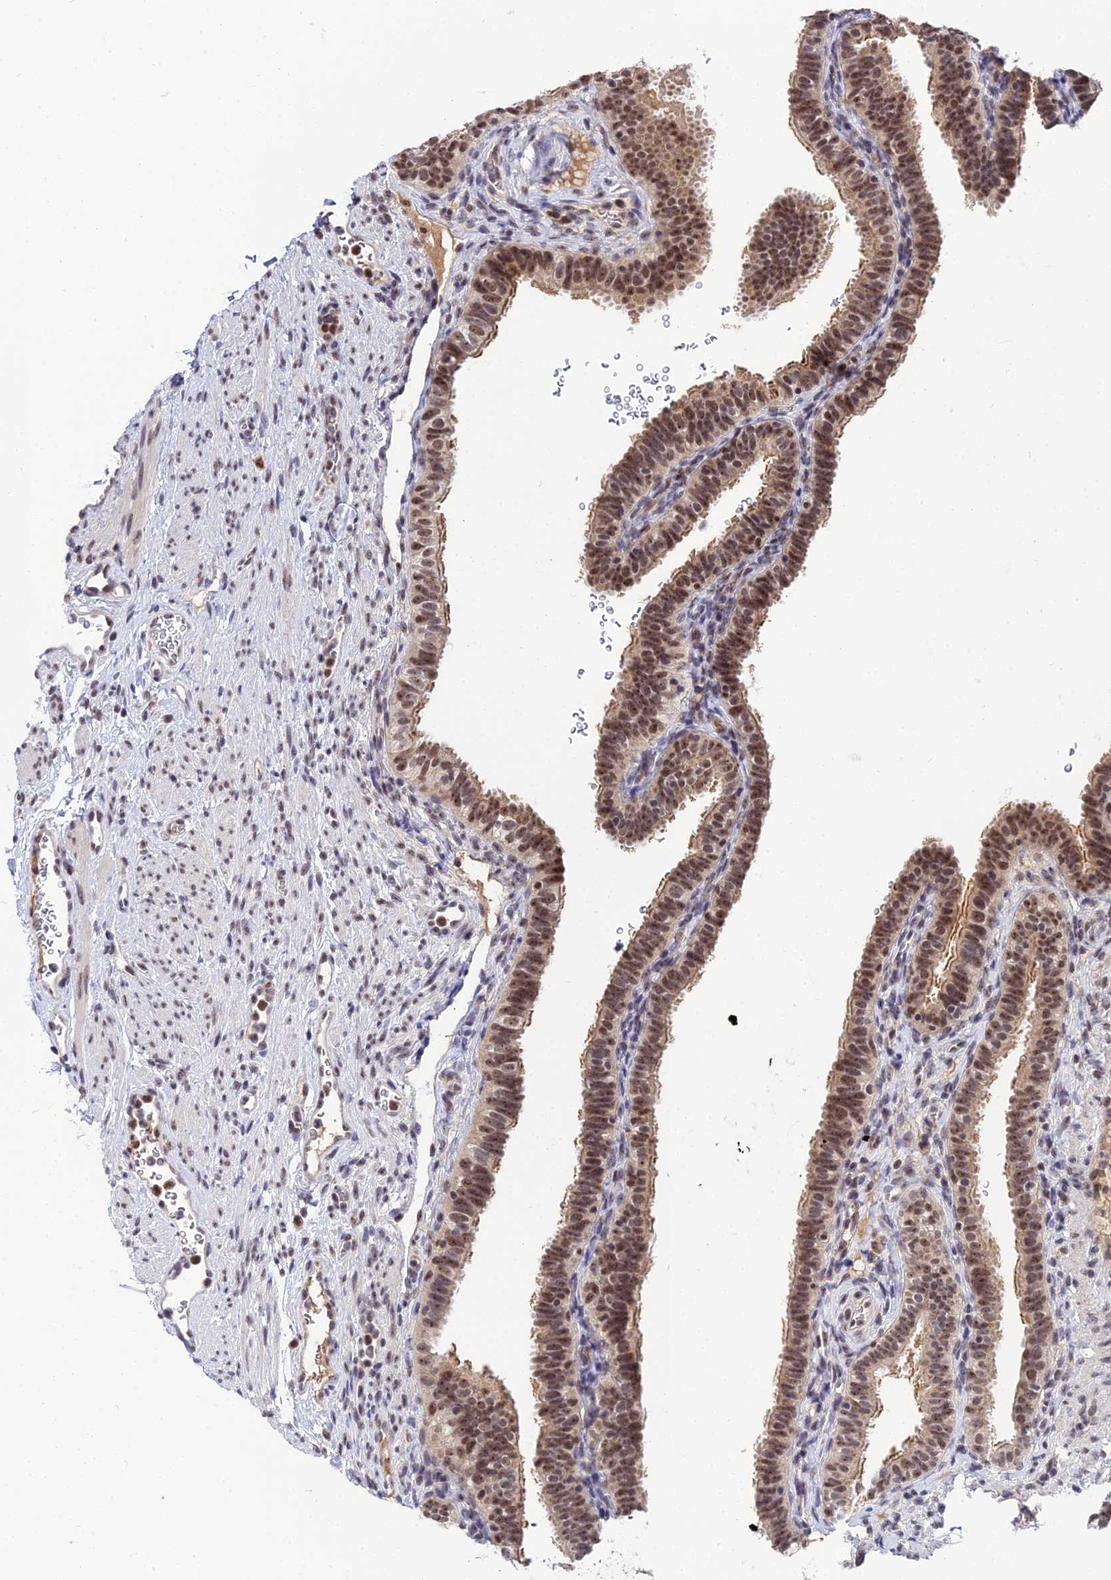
{"staining": {"intensity": "strong", "quantity": ">75%", "location": "cytoplasmic/membranous,nuclear"}, "tissue": "fallopian tube", "cell_type": "Glandular cells", "image_type": "normal", "snomed": [{"axis": "morphology", "description": "Normal tissue, NOS"}, {"axis": "topography", "description": "Fallopian tube"}], "caption": "Immunohistochemistry histopathology image of normal fallopian tube stained for a protein (brown), which displays high levels of strong cytoplasmic/membranous,nuclear expression in about >75% of glandular cells.", "gene": "EXOSC3", "patient": {"sex": "female", "age": 41}}